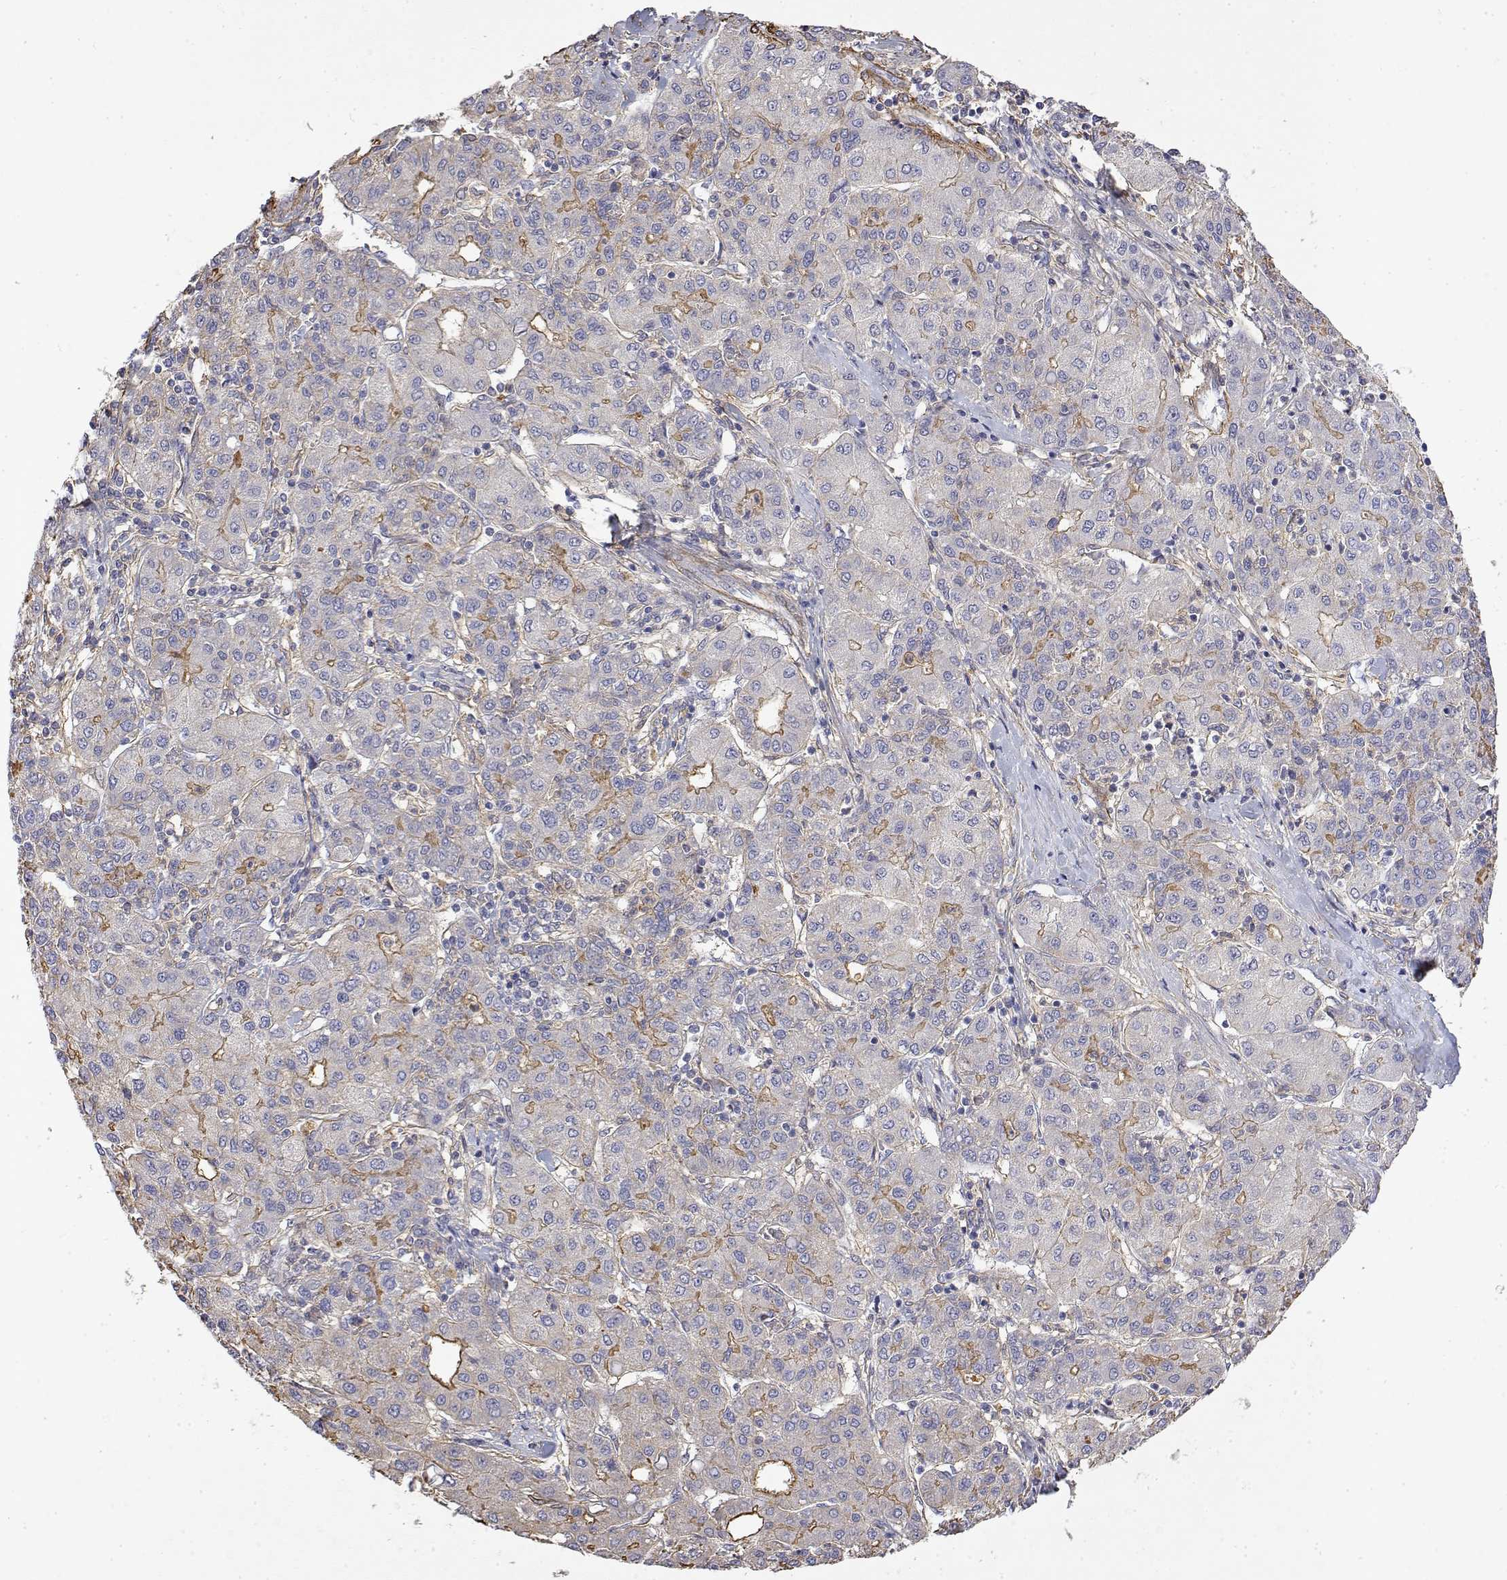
{"staining": {"intensity": "negative", "quantity": "none", "location": "none"}, "tissue": "liver cancer", "cell_type": "Tumor cells", "image_type": "cancer", "snomed": [{"axis": "morphology", "description": "Carcinoma, Hepatocellular, NOS"}, {"axis": "topography", "description": "Liver"}], "caption": "The immunohistochemistry (IHC) micrograph has no significant expression in tumor cells of liver cancer tissue.", "gene": "SOWAHD", "patient": {"sex": "male", "age": 65}}